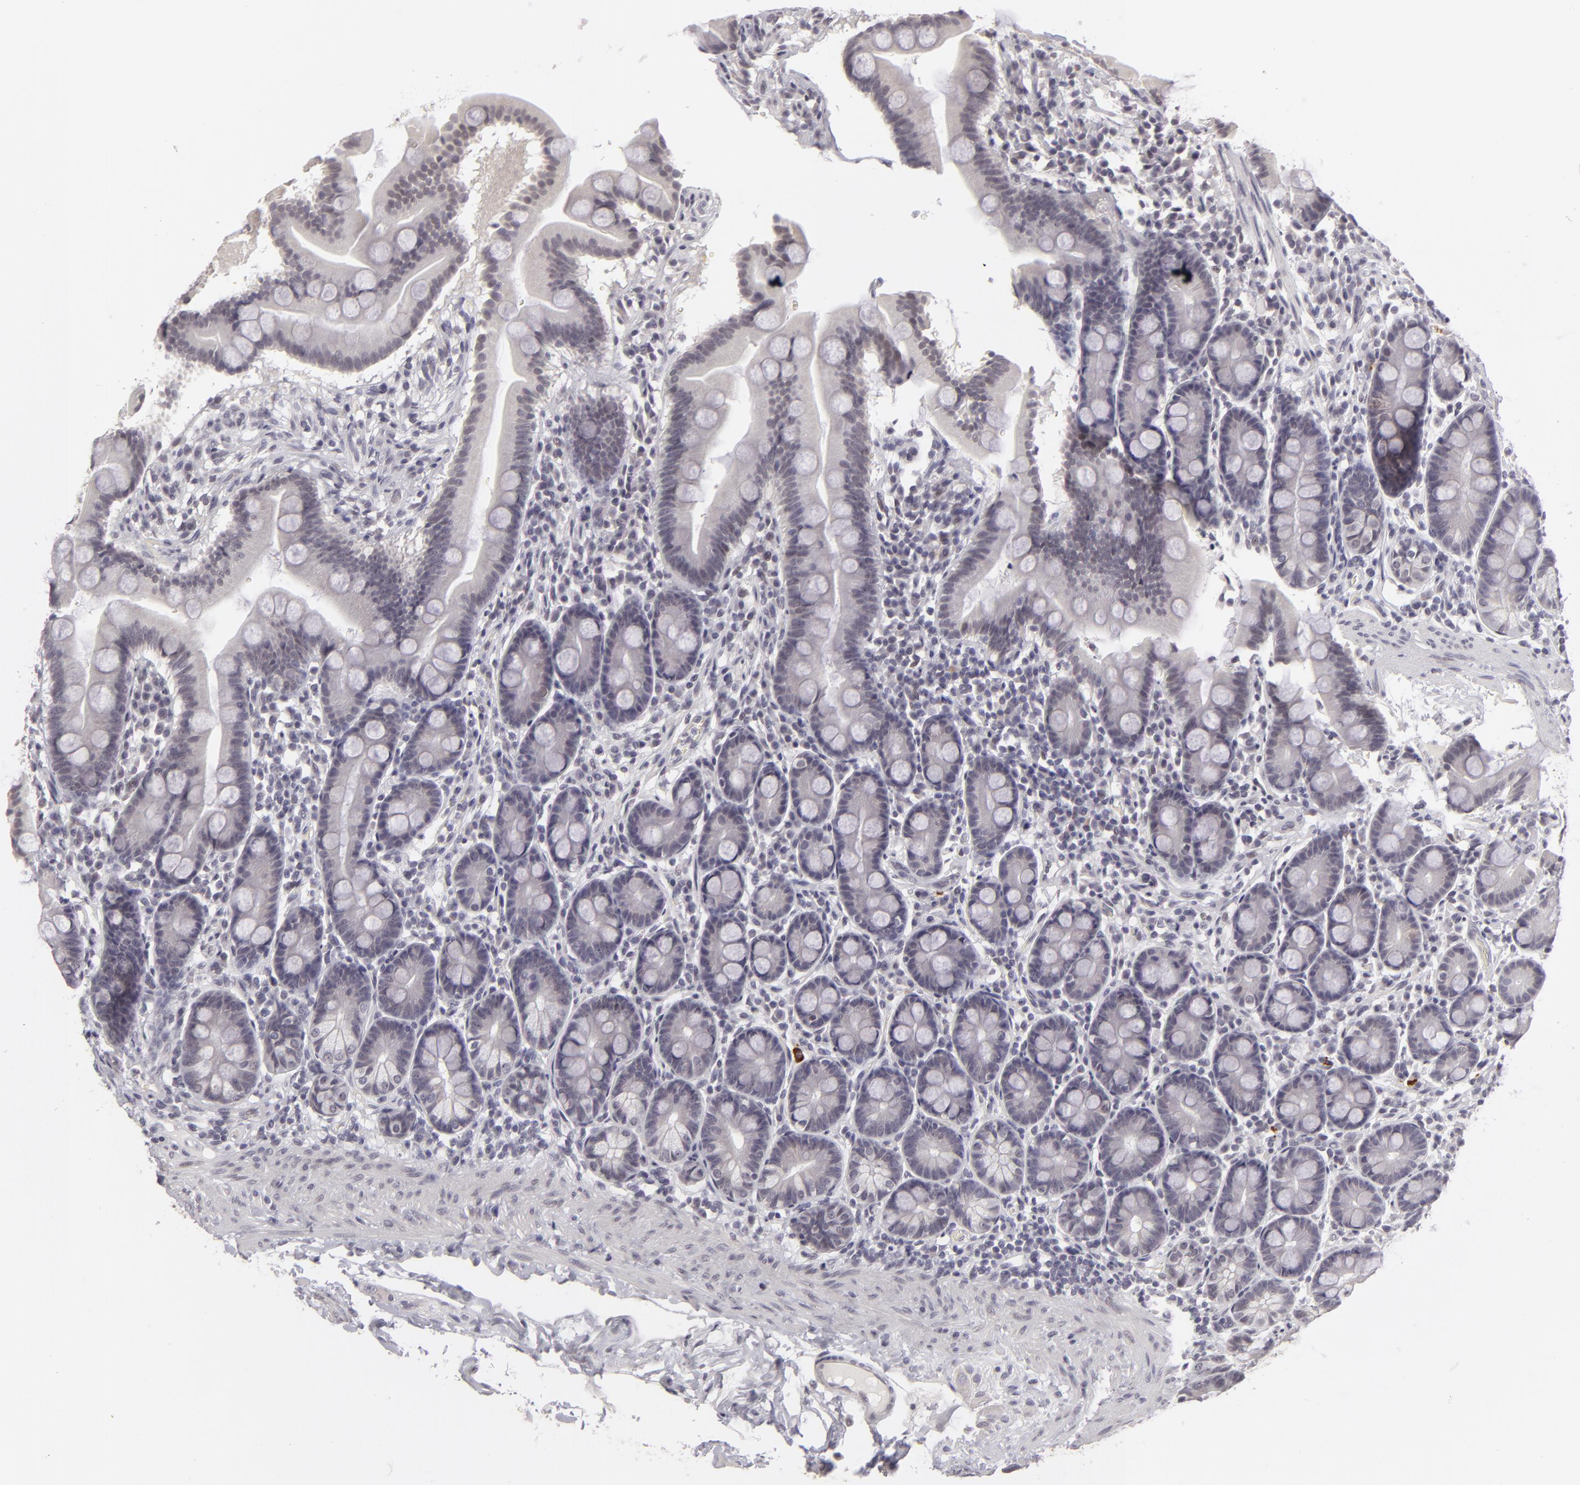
{"staining": {"intensity": "negative", "quantity": "none", "location": "none"}, "tissue": "duodenum", "cell_type": "Glandular cells", "image_type": "normal", "snomed": [{"axis": "morphology", "description": "Normal tissue, NOS"}, {"axis": "topography", "description": "Duodenum"}], "caption": "Human duodenum stained for a protein using IHC reveals no expression in glandular cells.", "gene": "SIX1", "patient": {"sex": "male", "age": 50}}